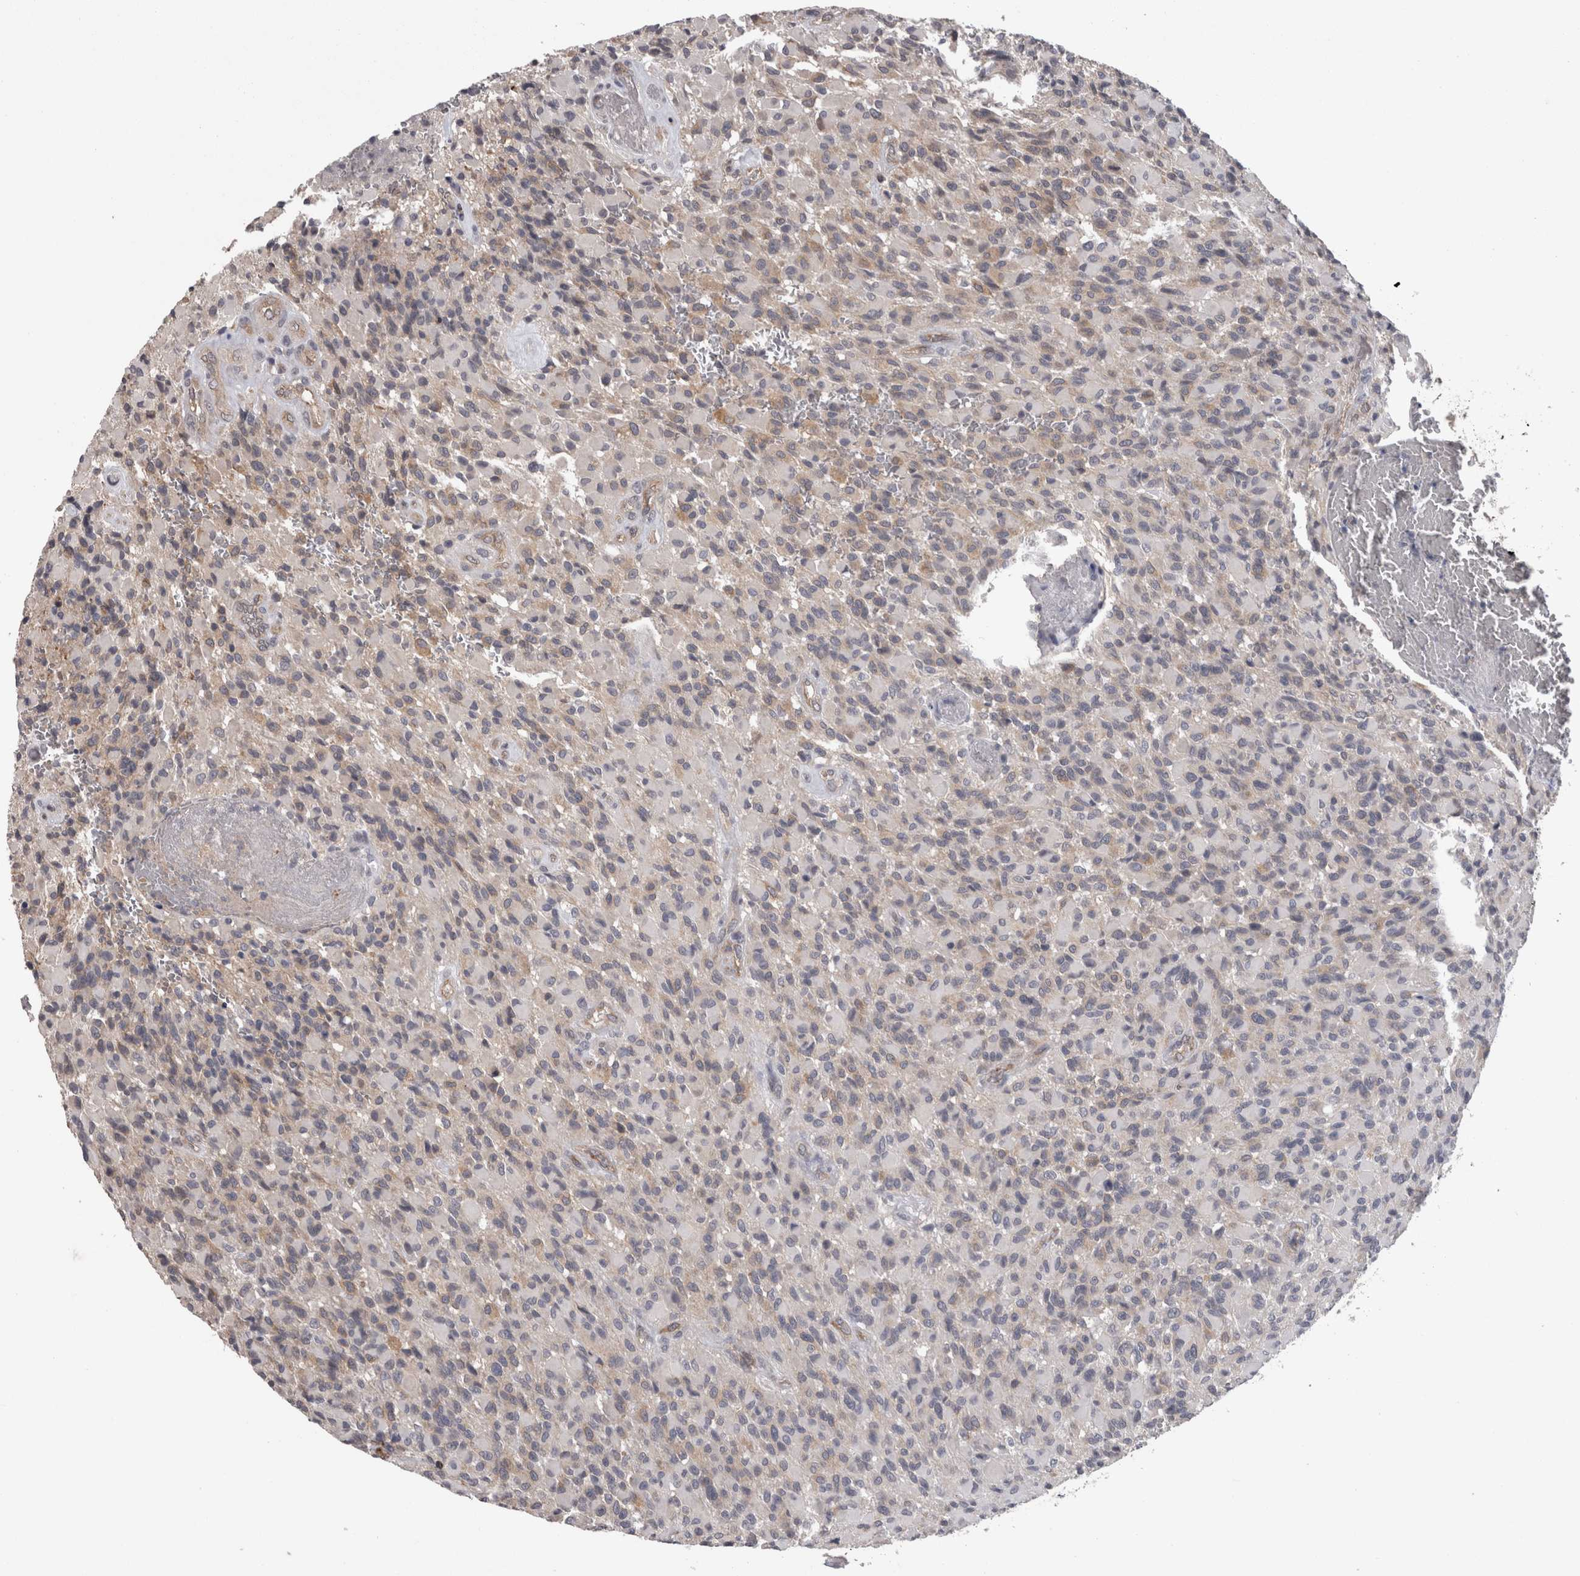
{"staining": {"intensity": "weak", "quantity": "<25%", "location": "cytoplasmic/membranous"}, "tissue": "glioma", "cell_type": "Tumor cells", "image_type": "cancer", "snomed": [{"axis": "morphology", "description": "Glioma, malignant, High grade"}, {"axis": "topography", "description": "Brain"}], "caption": "IHC of human malignant glioma (high-grade) reveals no expression in tumor cells.", "gene": "PON3", "patient": {"sex": "male", "age": 71}}